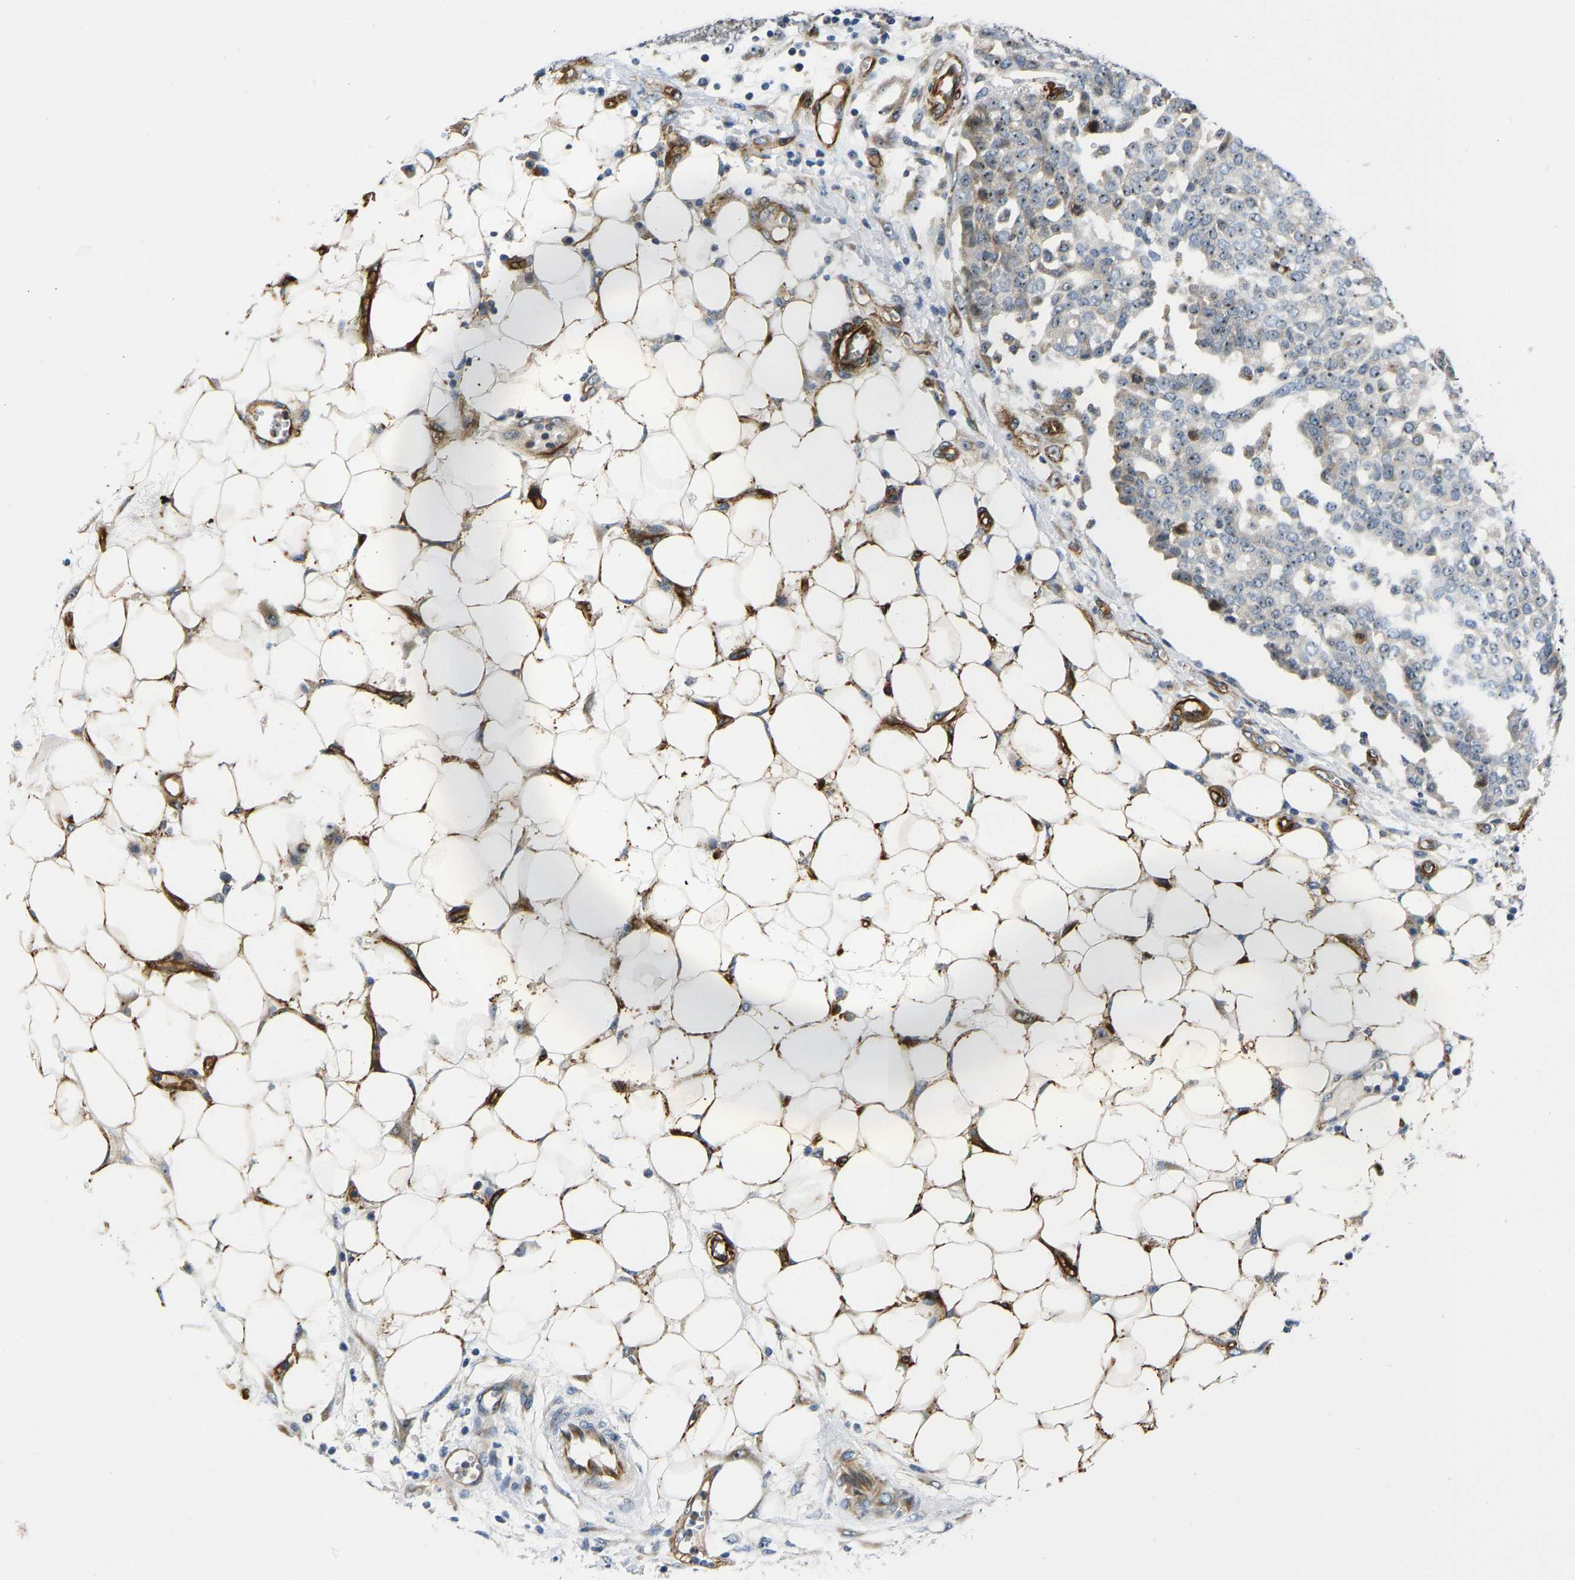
{"staining": {"intensity": "moderate", "quantity": ">75%", "location": "nuclear"}, "tissue": "ovarian cancer", "cell_type": "Tumor cells", "image_type": "cancer", "snomed": [{"axis": "morphology", "description": "Cystadenocarcinoma, serous, NOS"}, {"axis": "topography", "description": "Soft tissue"}, {"axis": "topography", "description": "Ovary"}], "caption": "Immunohistochemical staining of human ovarian cancer shows medium levels of moderate nuclear protein staining in about >75% of tumor cells.", "gene": "RESF1", "patient": {"sex": "female", "age": 57}}